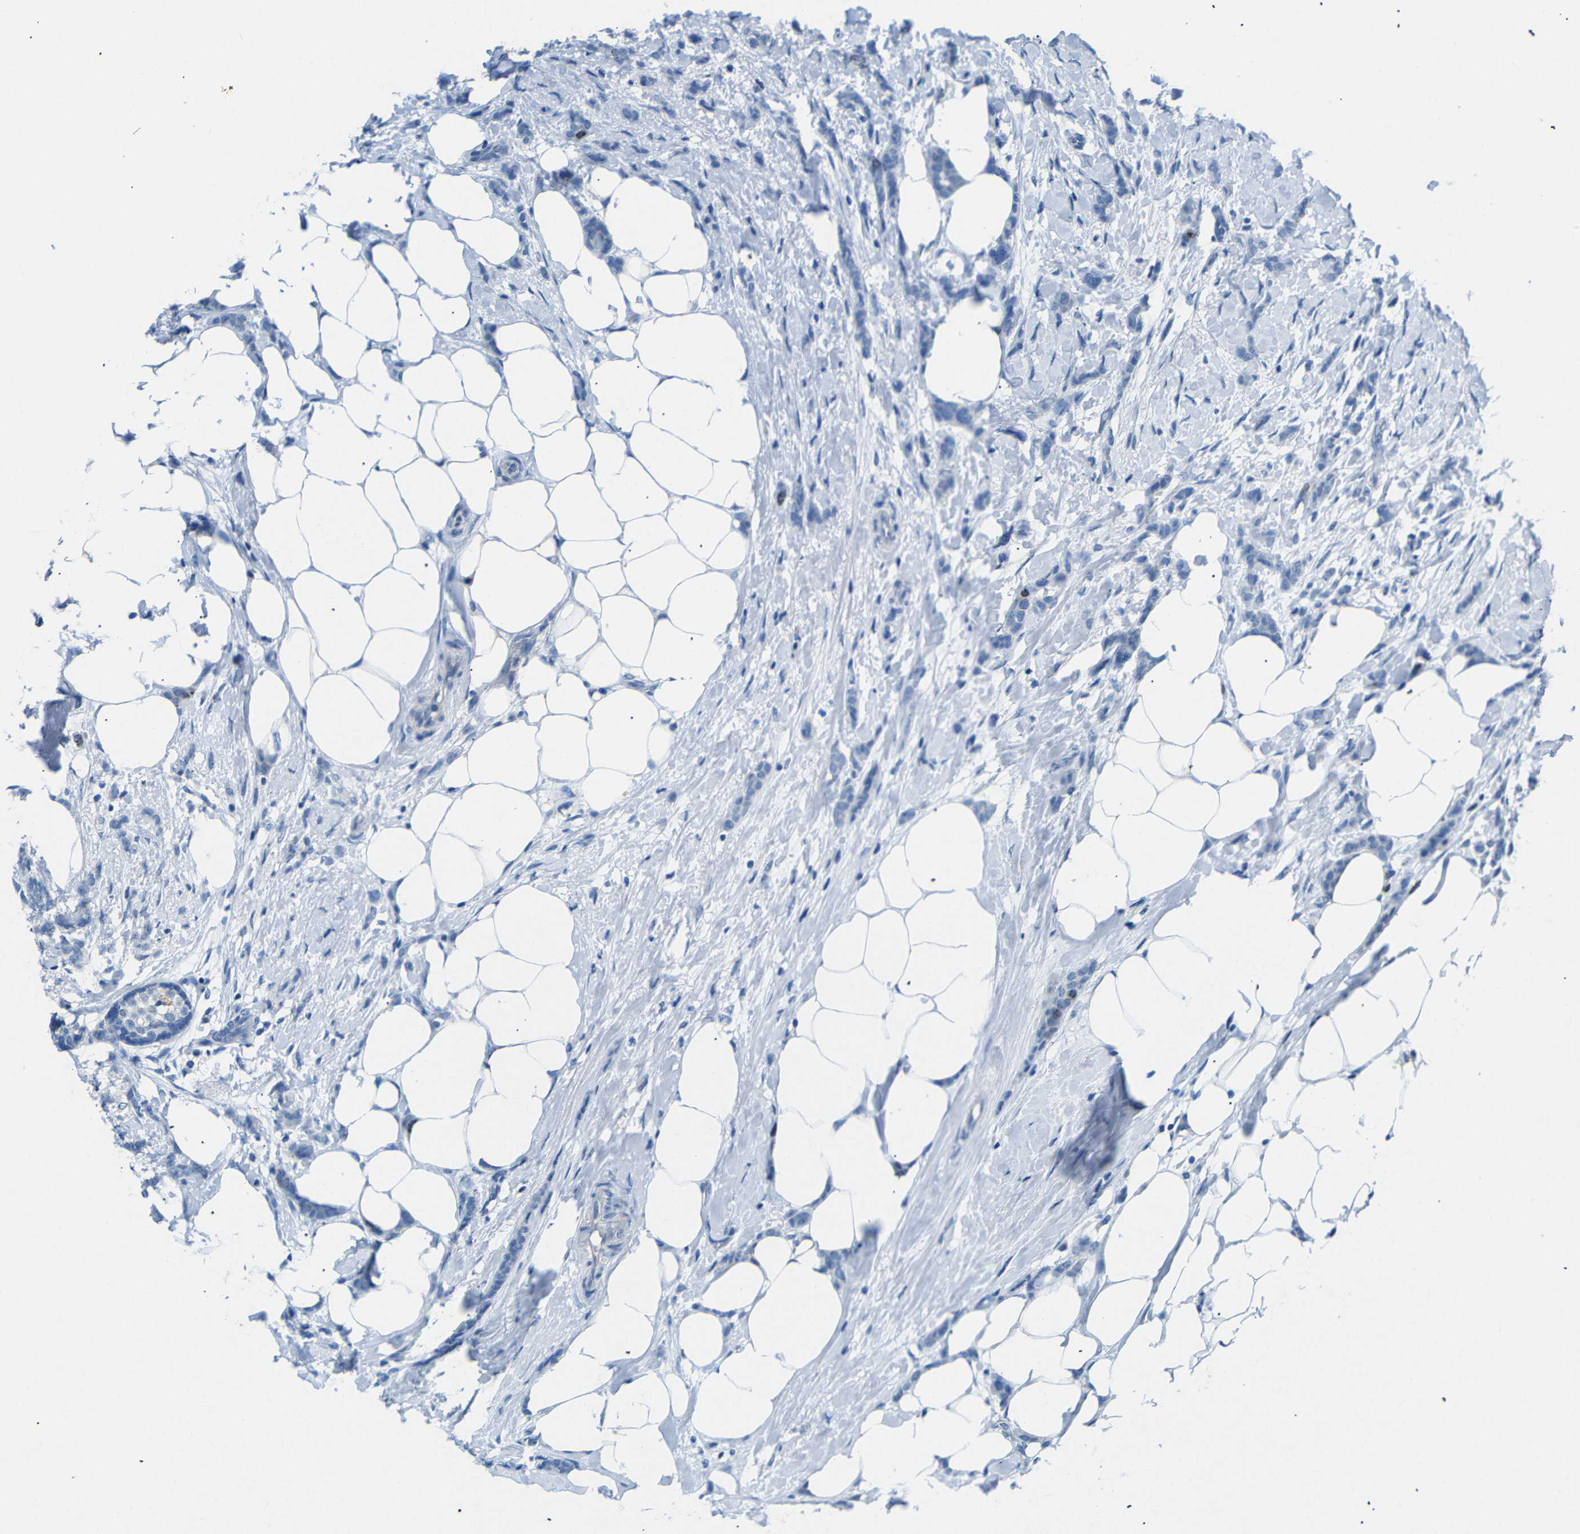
{"staining": {"intensity": "weak", "quantity": "<25%", "location": "nuclear"}, "tissue": "breast cancer", "cell_type": "Tumor cells", "image_type": "cancer", "snomed": [{"axis": "morphology", "description": "Lobular carcinoma, in situ"}, {"axis": "morphology", "description": "Lobular carcinoma"}, {"axis": "topography", "description": "Breast"}], "caption": "DAB immunohistochemical staining of human breast cancer (lobular carcinoma) reveals no significant expression in tumor cells. Brightfield microscopy of immunohistochemistry stained with DAB (3,3'-diaminobenzidine) (brown) and hematoxylin (blue), captured at high magnification.", "gene": "INCENP", "patient": {"sex": "female", "age": 41}}